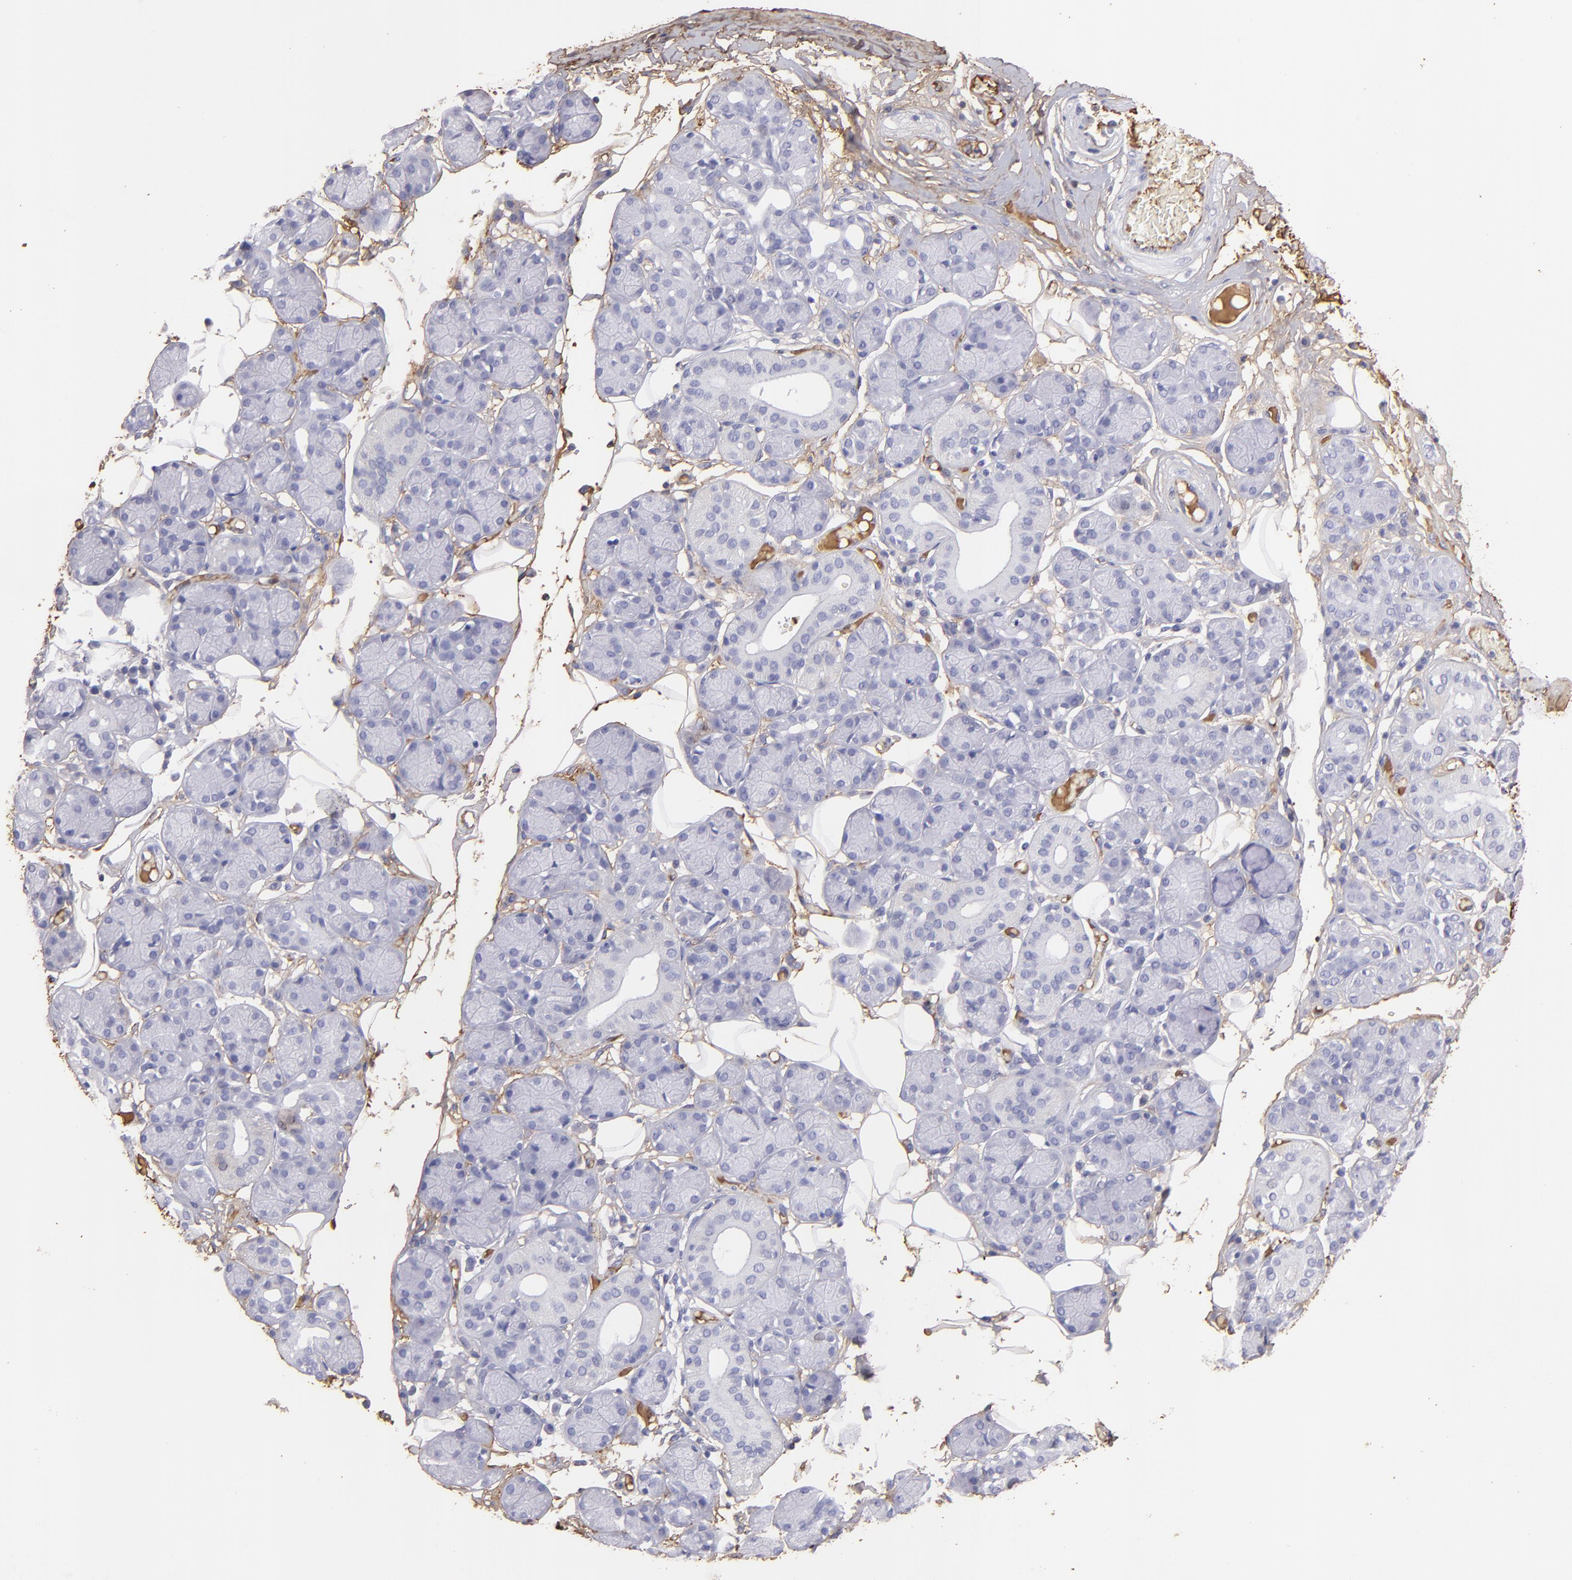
{"staining": {"intensity": "negative", "quantity": "none", "location": "none"}, "tissue": "salivary gland", "cell_type": "Glandular cells", "image_type": "normal", "snomed": [{"axis": "morphology", "description": "Normal tissue, NOS"}, {"axis": "topography", "description": "Salivary gland"}], "caption": "Glandular cells are negative for protein expression in benign human salivary gland. (DAB (3,3'-diaminobenzidine) IHC with hematoxylin counter stain).", "gene": "FGB", "patient": {"sex": "male", "age": 54}}